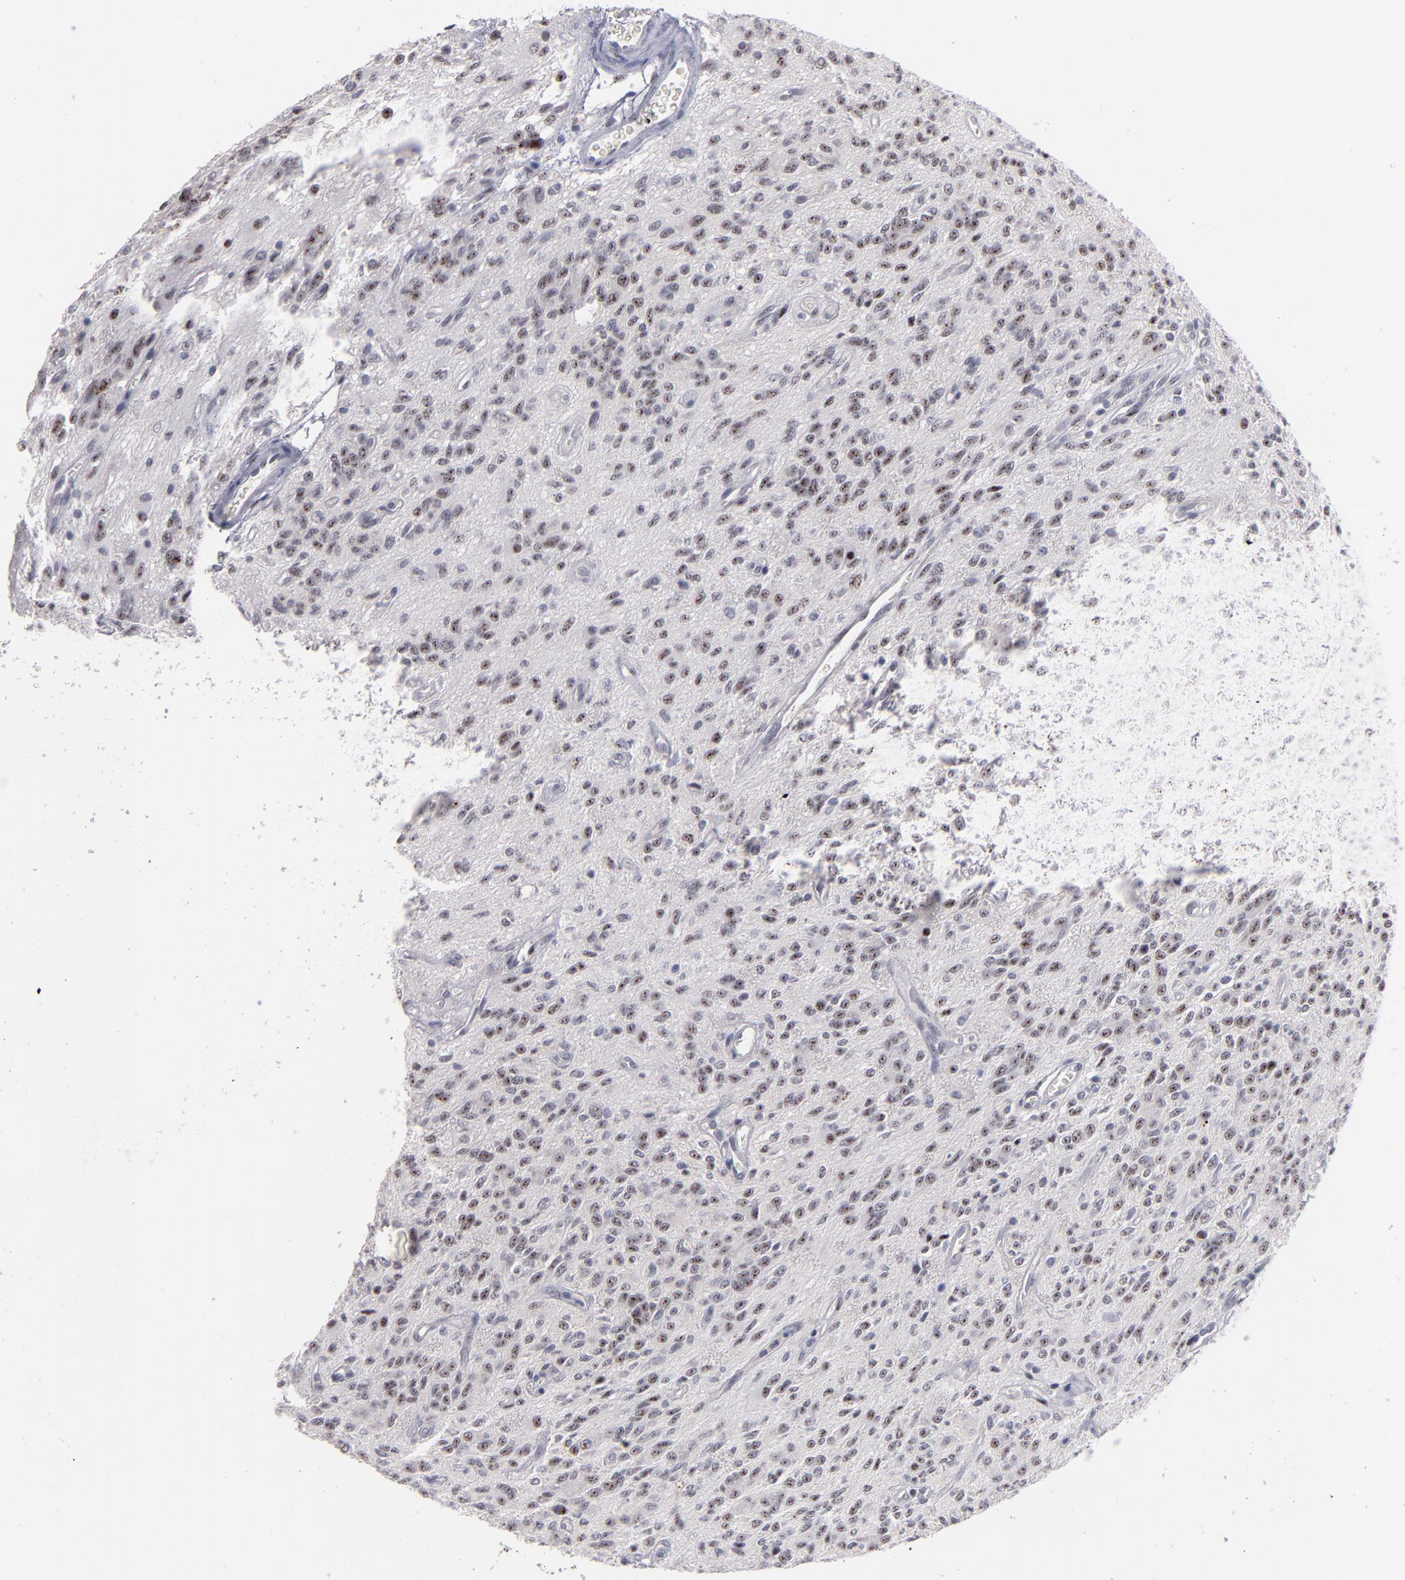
{"staining": {"intensity": "weak", "quantity": "25%-75%", "location": "nuclear"}, "tissue": "glioma", "cell_type": "Tumor cells", "image_type": "cancer", "snomed": [{"axis": "morphology", "description": "Glioma, malignant, Low grade"}, {"axis": "topography", "description": "Brain"}], "caption": "Brown immunohistochemical staining in human malignant glioma (low-grade) reveals weak nuclear expression in about 25%-75% of tumor cells. The staining is performed using DAB brown chromogen to label protein expression. The nuclei are counter-stained blue using hematoxylin.", "gene": "RAF1", "patient": {"sex": "female", "age": 15}}